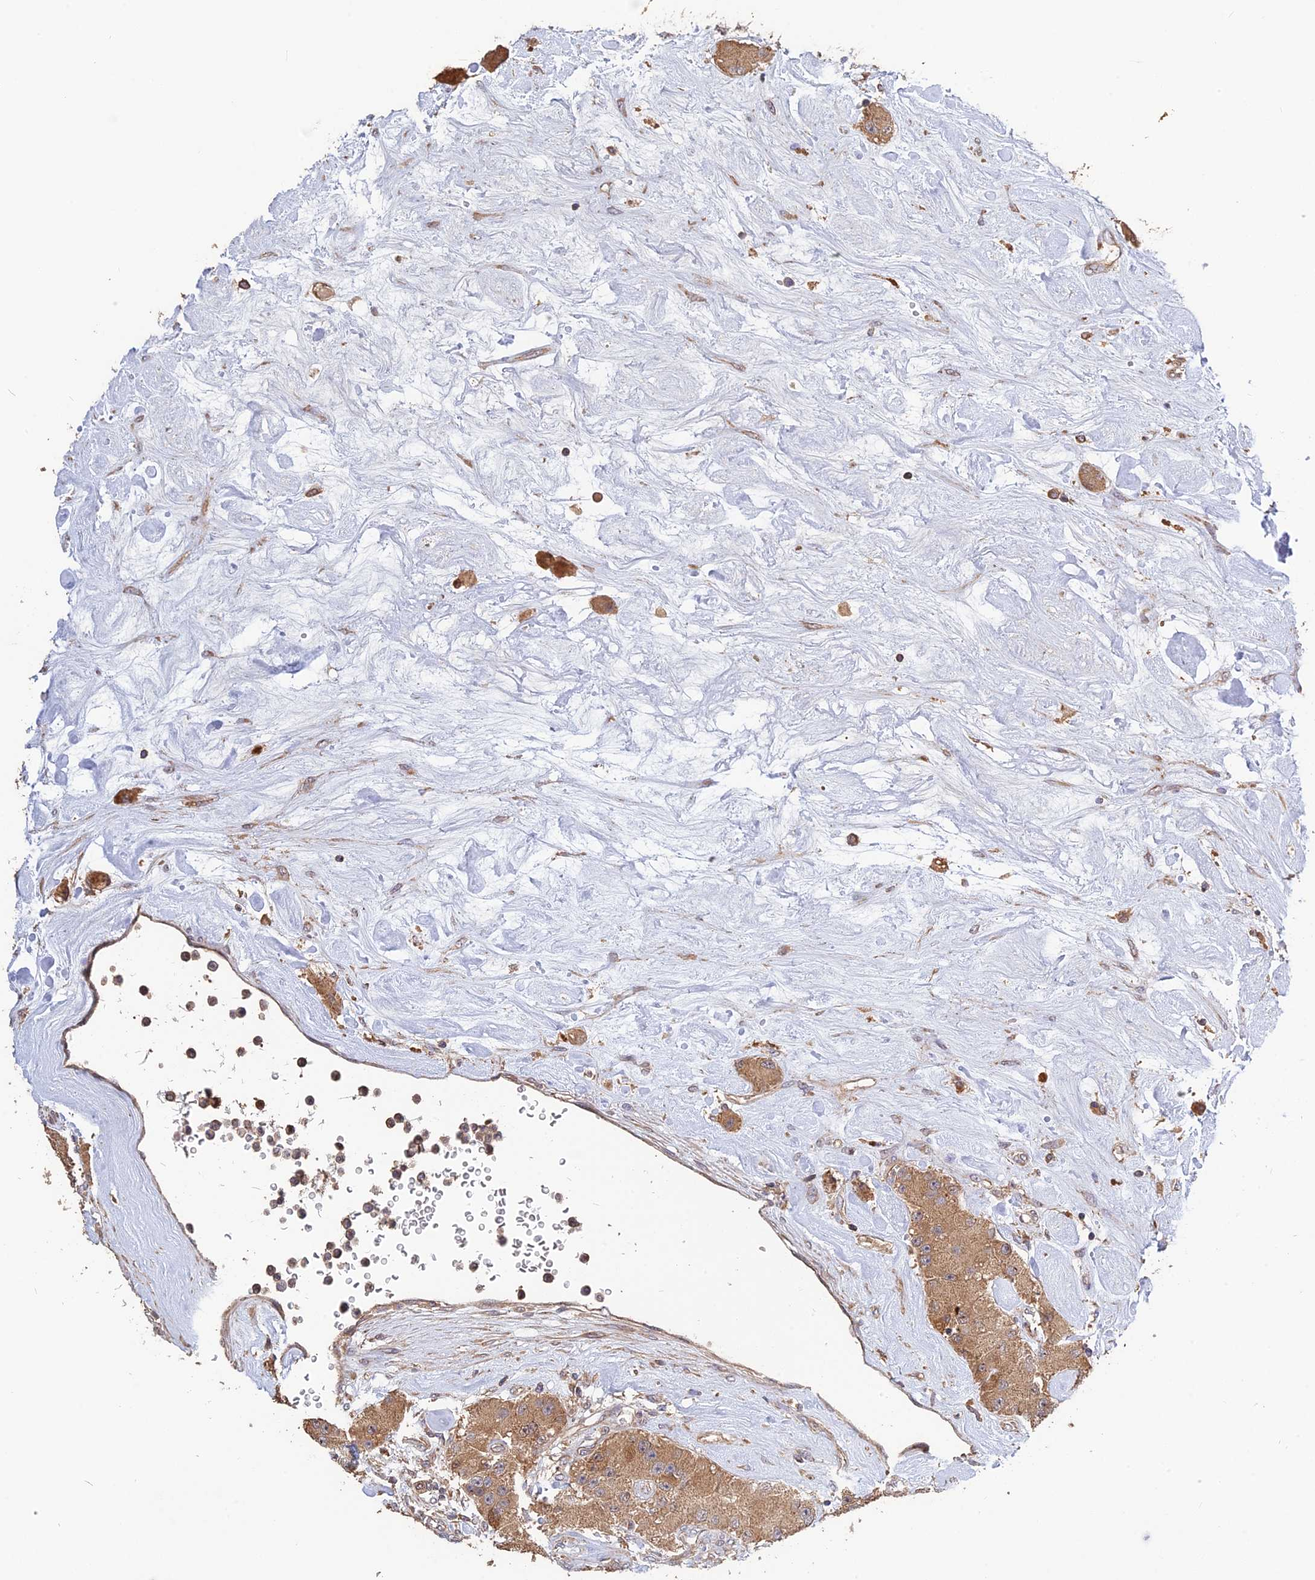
{"staining": {"intensity": "moderate", "quantity": ">75%", "location": "cytoplasmic/membranous"}, "tissue": "carcinoid", "cell_type": "Tumor cells", "image_type": "cancer", "snomed": [{"axis": "morphology", "description": "Carcinoid, malignant, NOS"}, {"axis": "topography", "description": "Pancreas"}], "caption": "Immunohistochemical staining of human carcinoid demonstrates medium levels of moderate cytoplasmic/membranous staining in about >75% of tumor cells.", "gene": "ARHGAP40", "patient": {"sex": "male", "age": 41}}